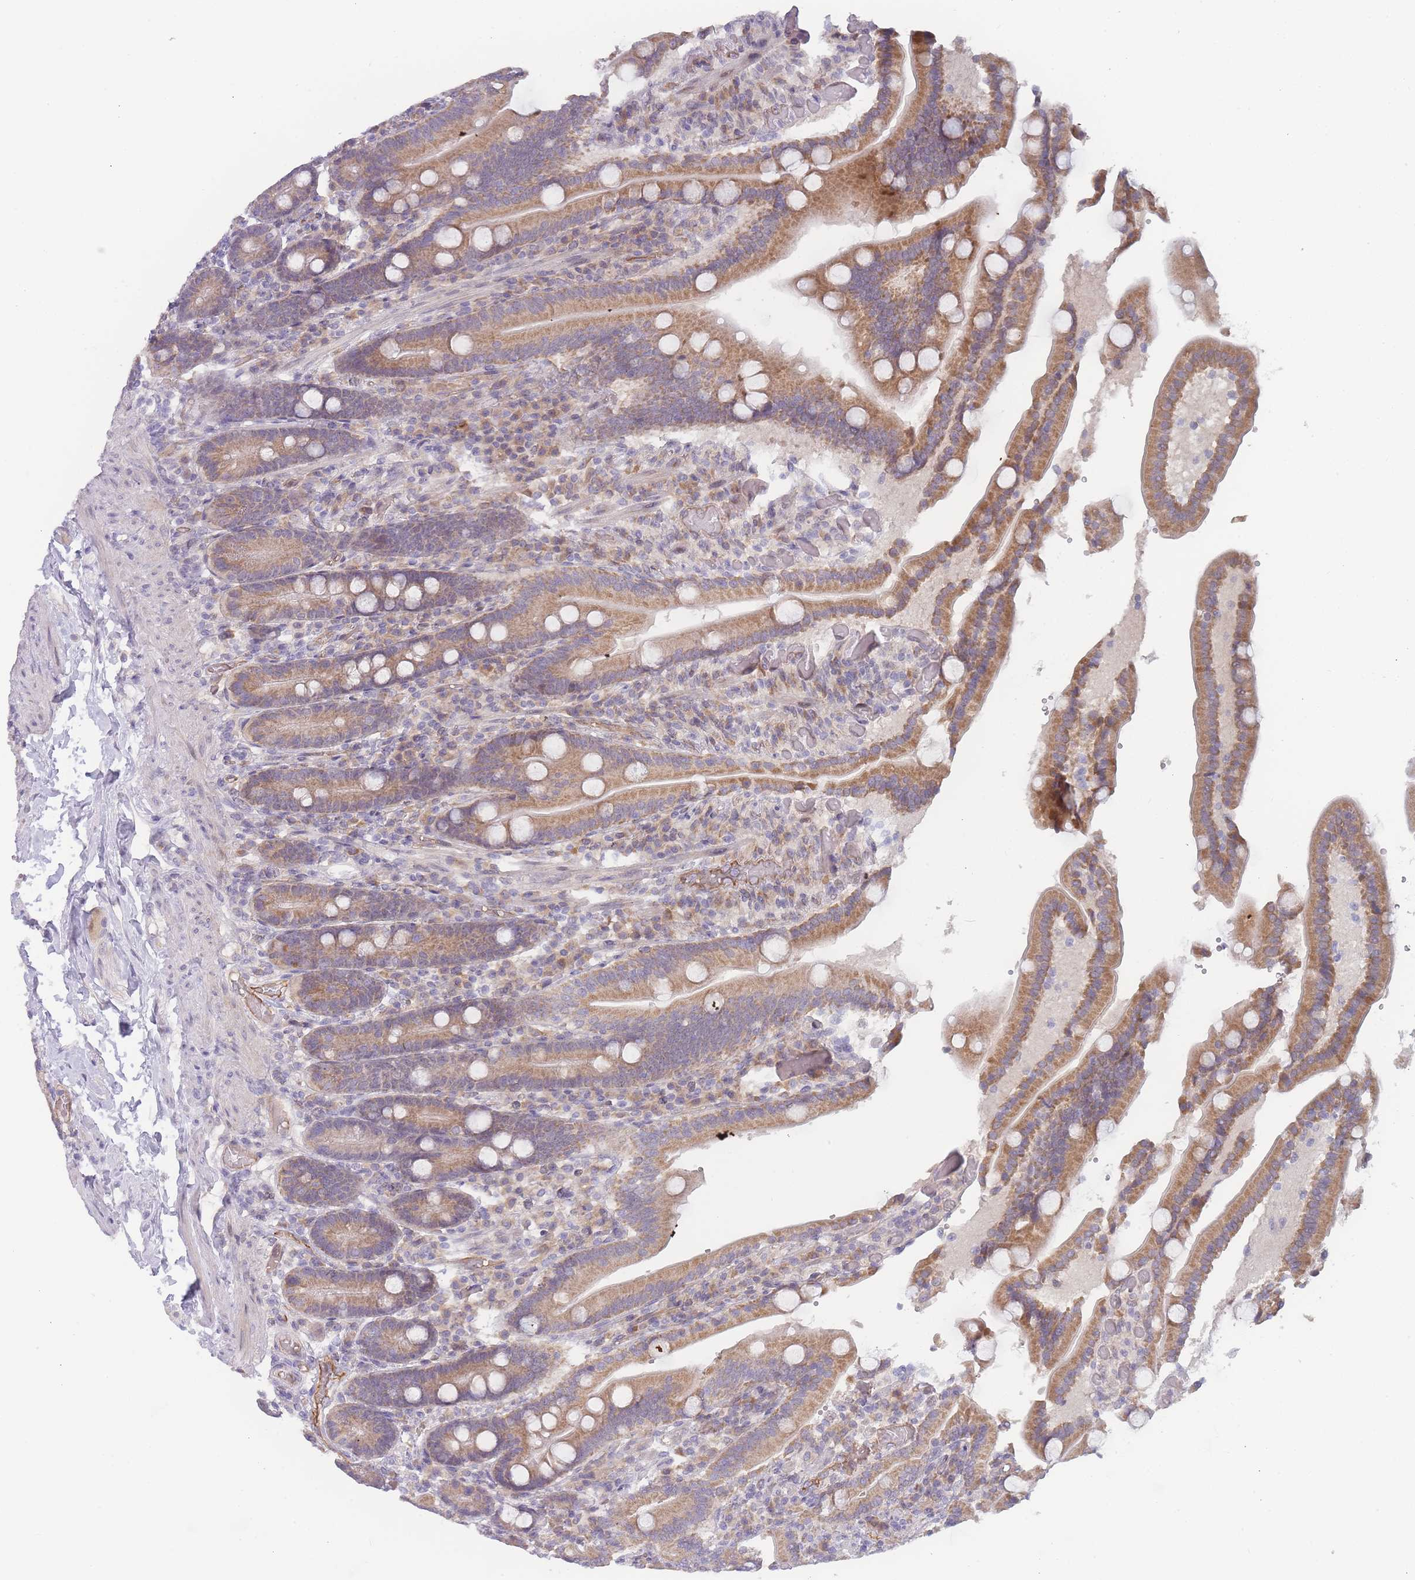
{"staining": {"intensity": "moderate", "quantity": ">75%", "location": "cytoplasmic/membranous"}, "tissue": "duodenum", "cell_type": "Glandular cells", "image_type": "normal", "snomed": [{"axis": "morphology", "description": "Normal tissue, NOS"}, {"axis": "topography", "description": "Duodenum"}], "caption": "This photomicrograph reveals normal duodenum stained with IHC to label a protein in brown. The cytoplasmic/membranous of glandular cells show moderate positivity for the protein. Nuclei are counter-stained blue.", "gene": "FAM227B", "patient": {"sex": "female", "age": 62}}